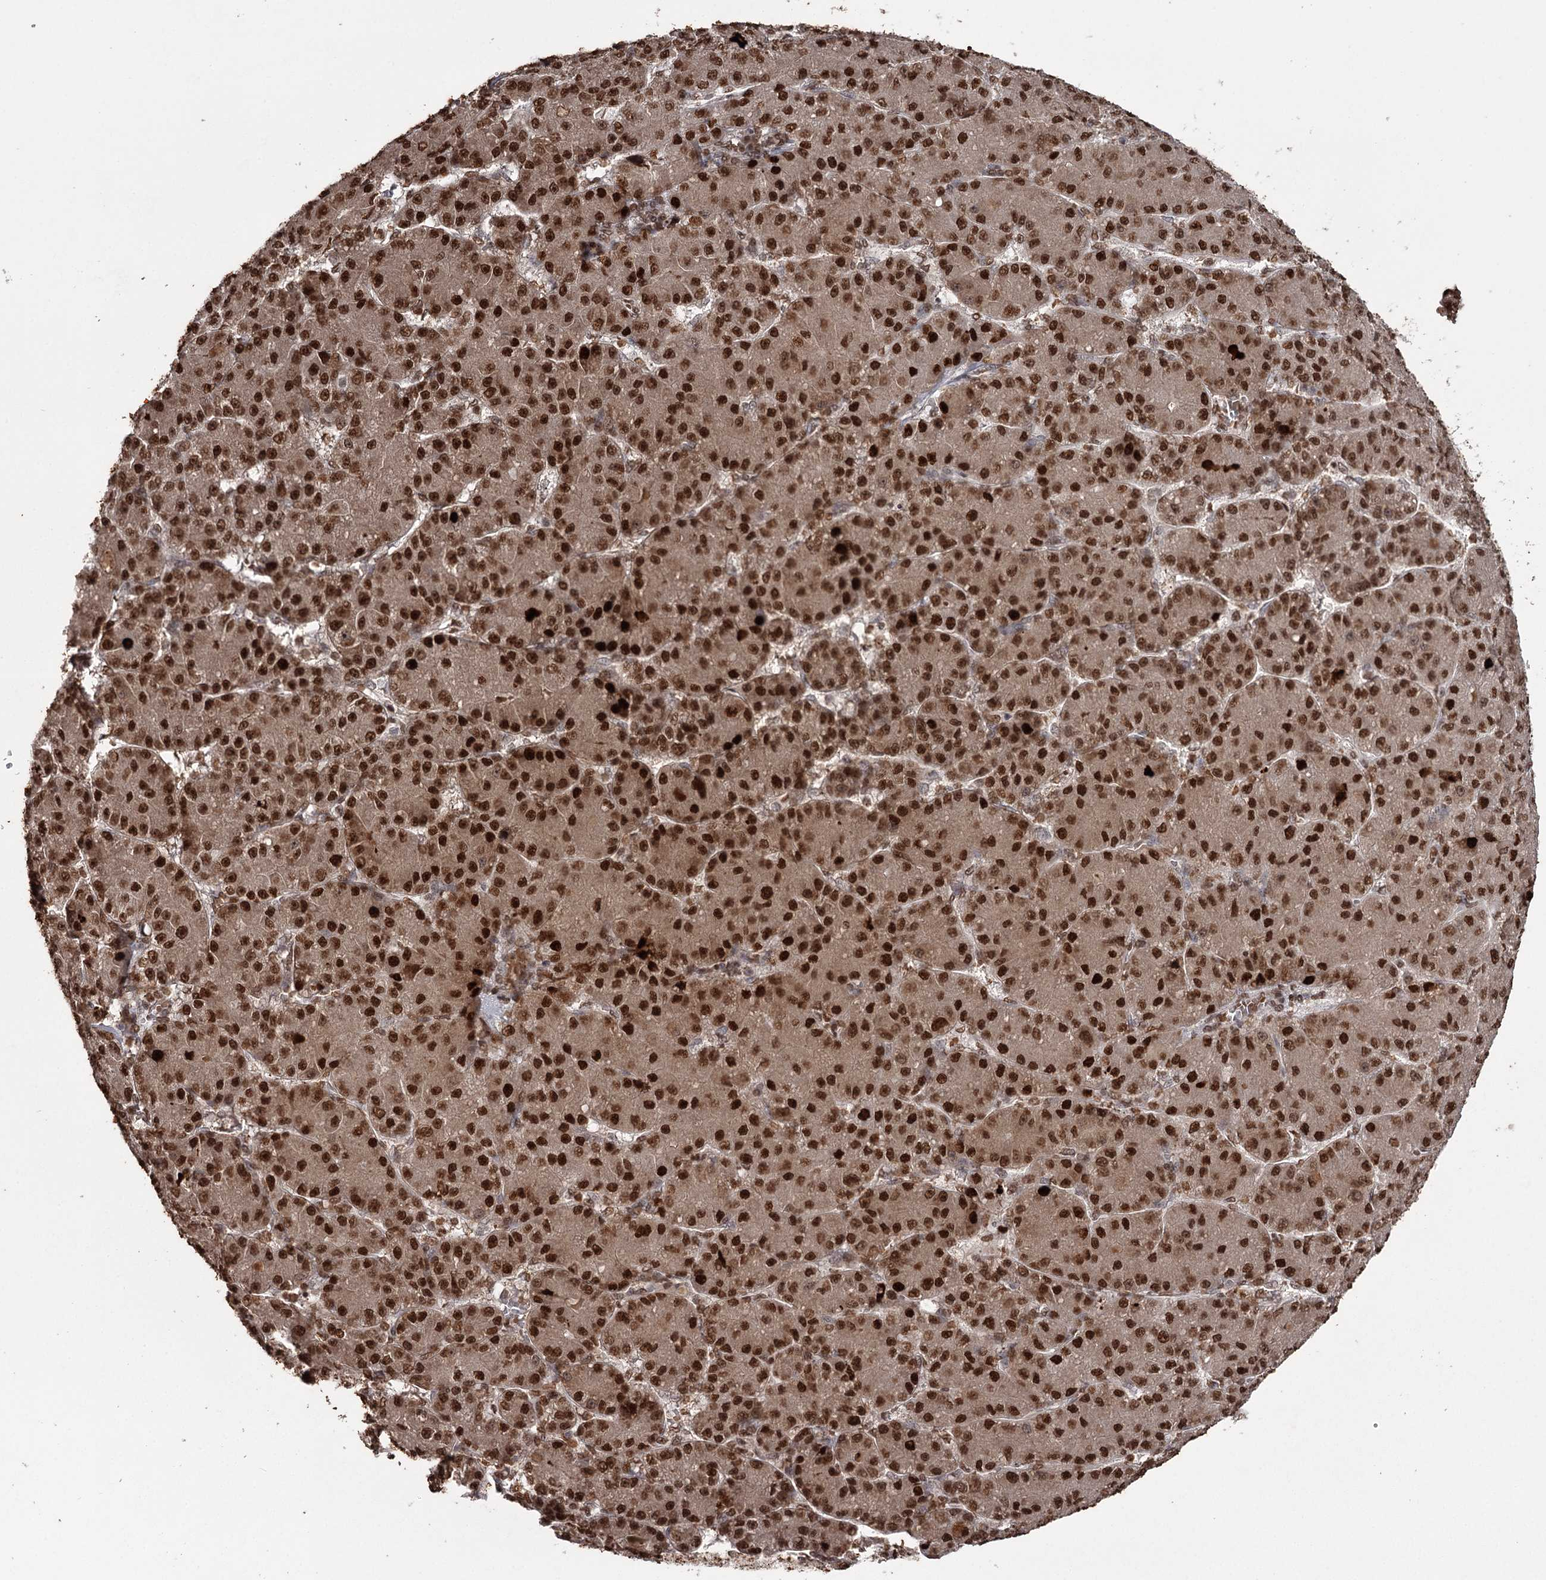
{"staining": {"intensity": "strong", "quantity": ">75%", "location": "nuclear"}, "tissue": "liver cancer", "cell_type": "Tumor cells", "image_type": "cancer", "snomed": [{"axis": "morphology", "description": "Carcinoma, Hepatocellular, NOS"}, {"axis": "topography", "description": "Liver"}], "caption": "A high amount of strong nuclear expression is seen in about >75% of tumor cells in liver hepatocellular carcinoma tissue.", "gene": "THYN1", "patient": {"sex": "male", "age": 67}}